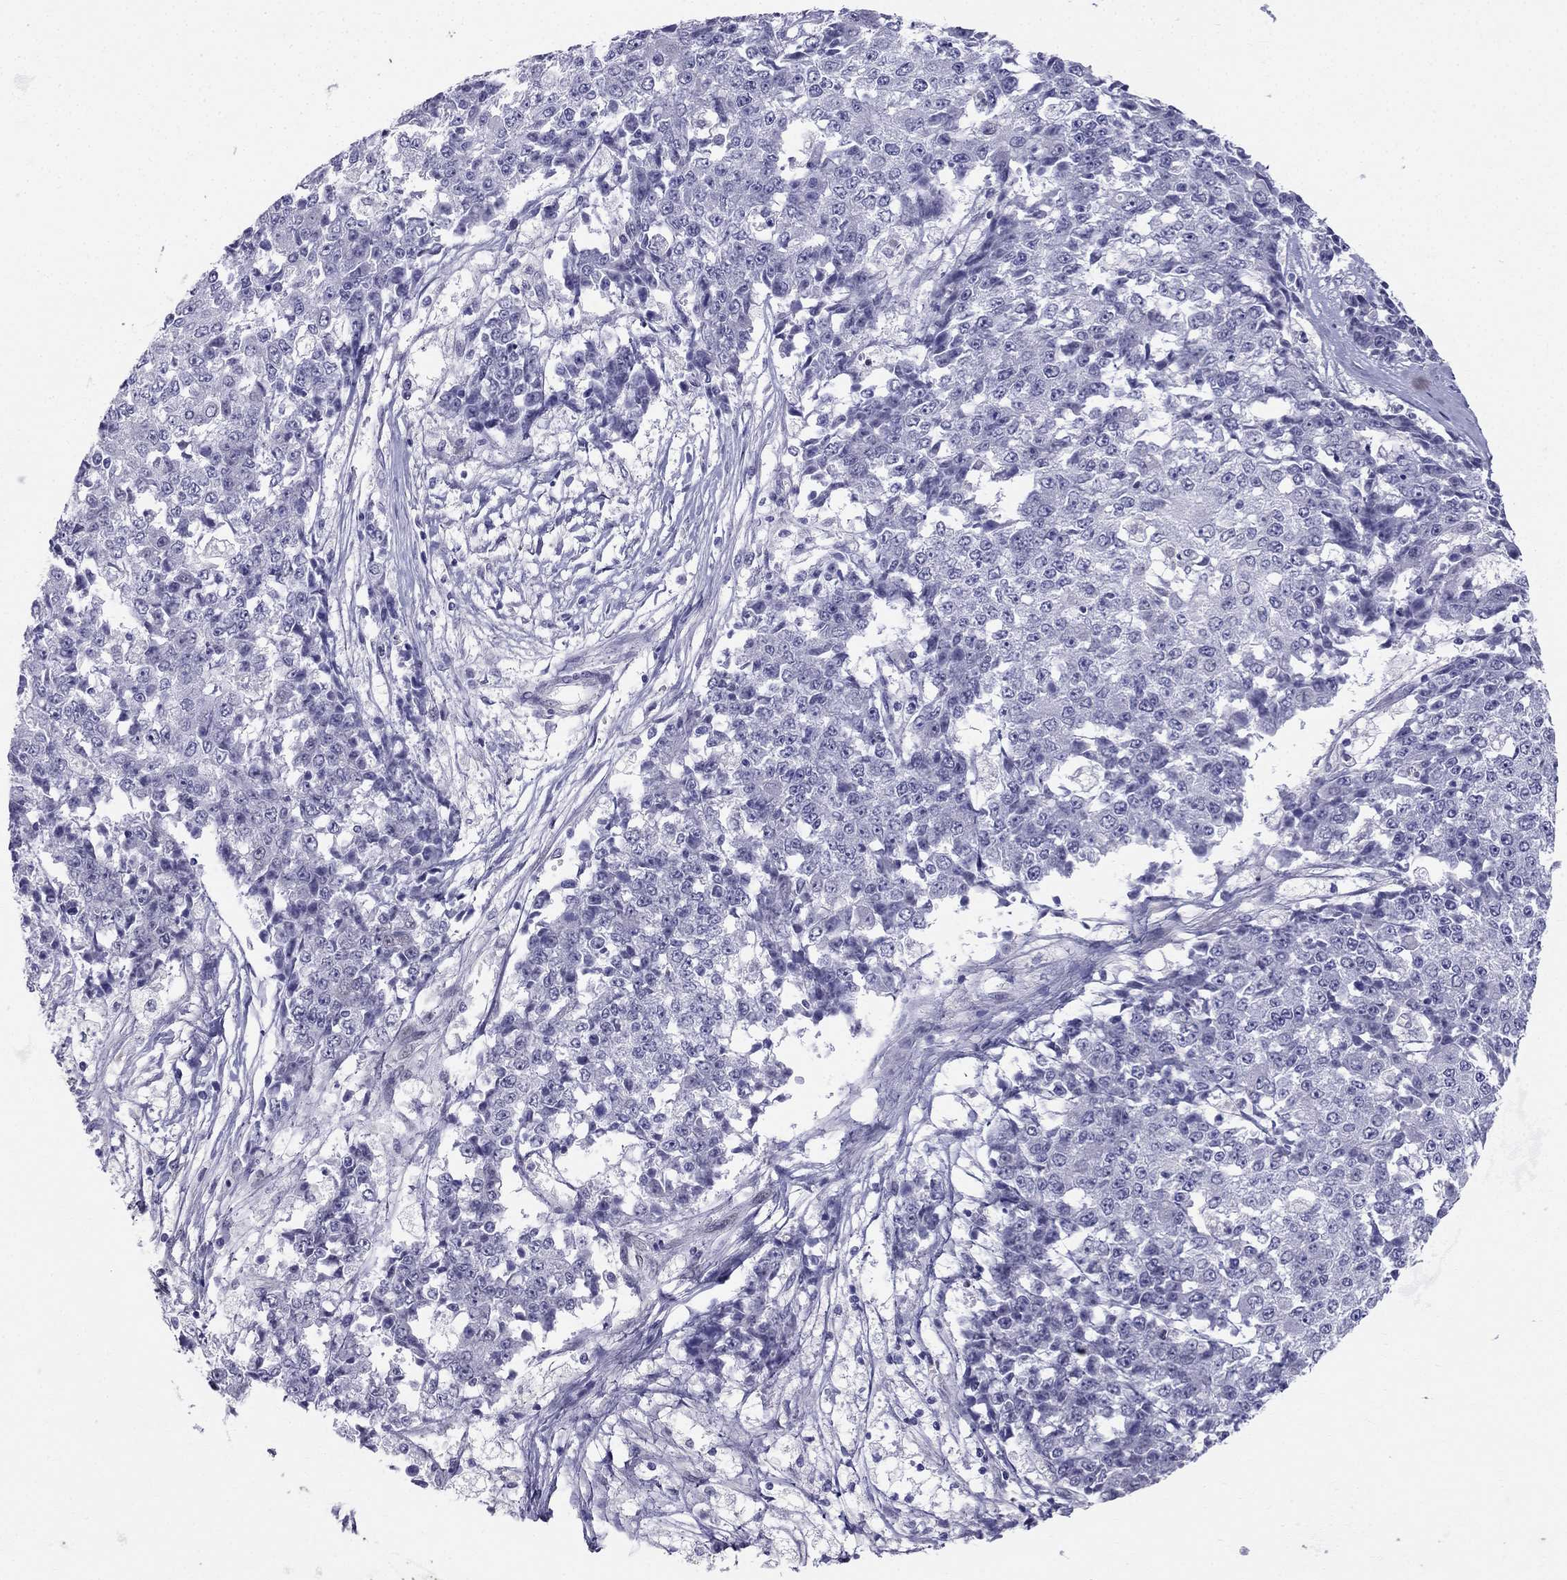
{"staining": {"intensity": "negative", "quantity": "none", "location": "none"}, "tissue": "ovarian cancer", "cell_type": "Tumor cells", "image_type": "cancer", "snomed": [{"axis": "morphology", "description": "Carcinoma, endometroid"}, {"axis": "topography", "description": "Ovary"}], "caption": "This micrograph is of ovarian cancer (endometroid carcinoma) stained with immunohistochemistry (IHC) to label a protein in brown with the nuclei are counter-stained blue. There is no staining in tumor cells.", "gene": "BAG5", "patient": {"sex": "female", "age": 42}}